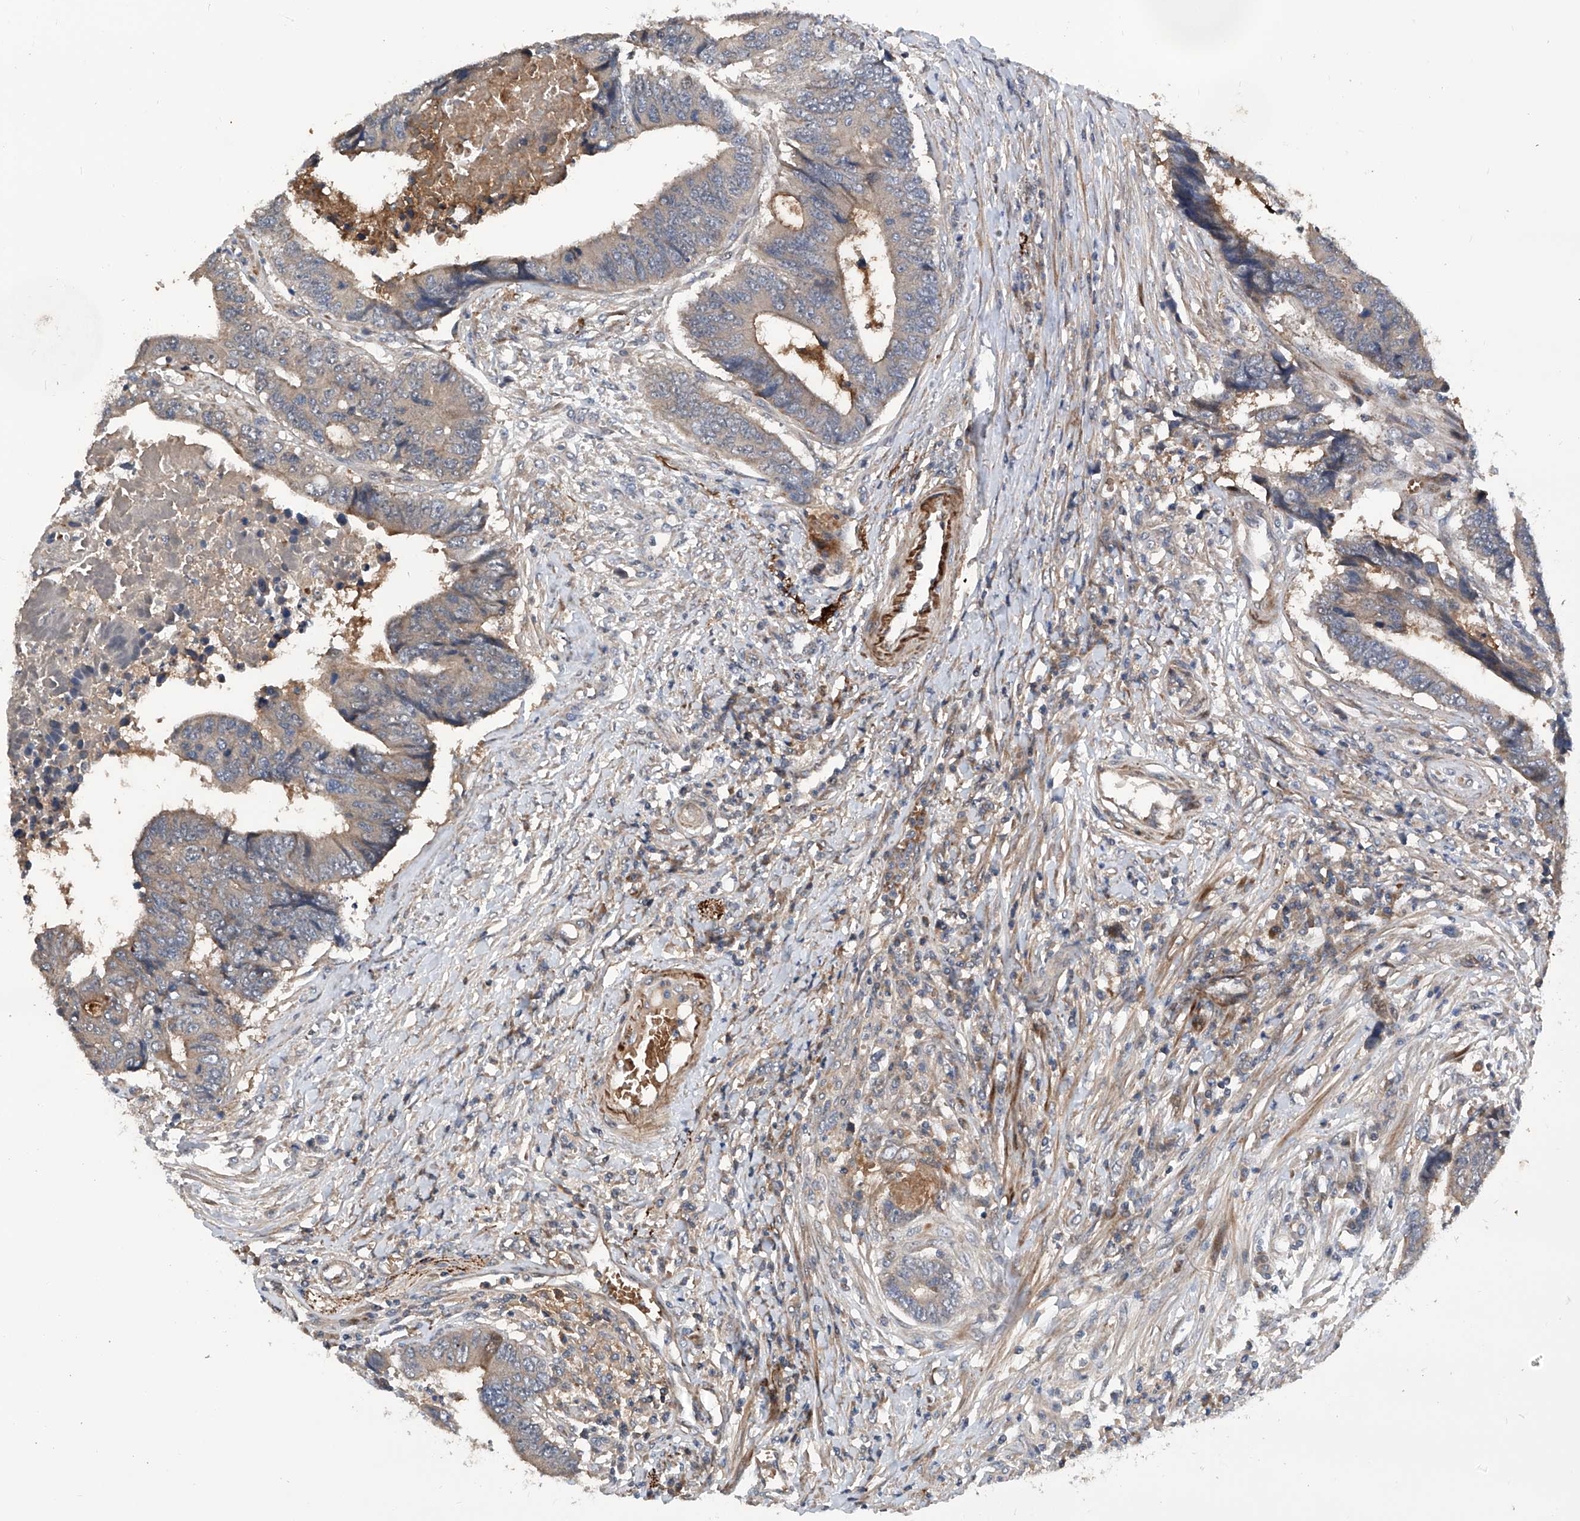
{"staining": {"intensity": "weak", "quantity": "<25%", "location": "cytoplasmic/membranous"}, "tissue": "colorectal cancer", "cell_type": "Tumor cells", "image_type": "cancer", "snomed": [{"axis": "morphology", "description": "Adenocarcinoma, NOS"}, {"axis": "topography", "description": "Rectum"}], "caption": "Tumor cells are negative for protein expression in human colorectal adenocarcinoma. (DAB (3,3'-diaminobenzidine) IHC, high magnification).", "gene": "USF3", "patient": {"sex": "male", "age": 84}}